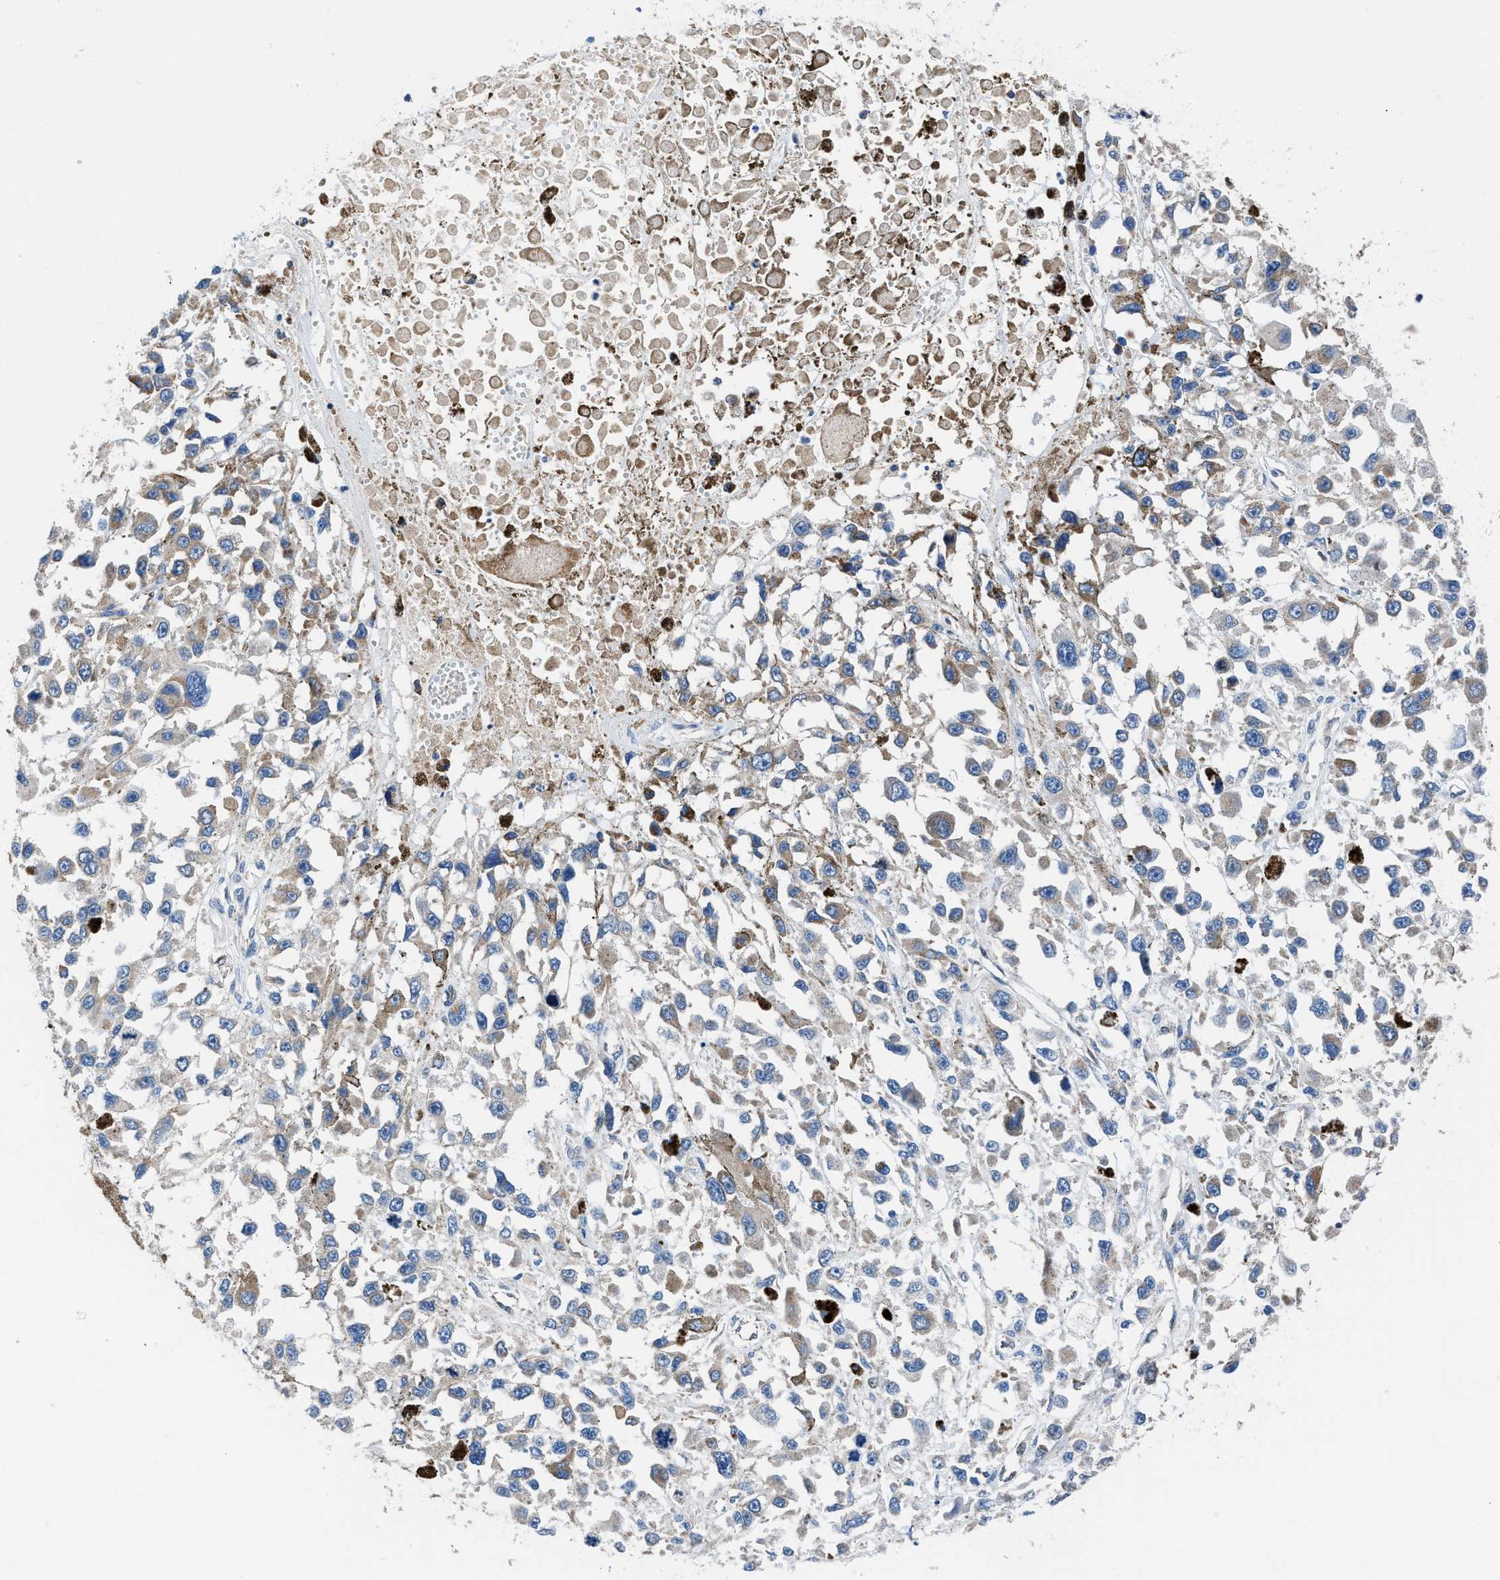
{"staining": {"intensity": "weak", "quantity": "25%-75%", "location": "cytoplasmic/membranous"}, "tissue": "melanoma", "cell_type": "Tumor cells", "image_type": "cancer", "snomed": [{"axis": "morphology", "description": "Malignant melanoma, Metastatic site"}, {"axis": "topography", "description": "Lymph node"}], "caption": "Malignant melanoma (metastatic site) tissue displays weak cytoplasmic/membranous positivity in approximately 25%-75% of tumor cells", "gene": "LMO2", "patient": {"sex": "male", "age": 59}}